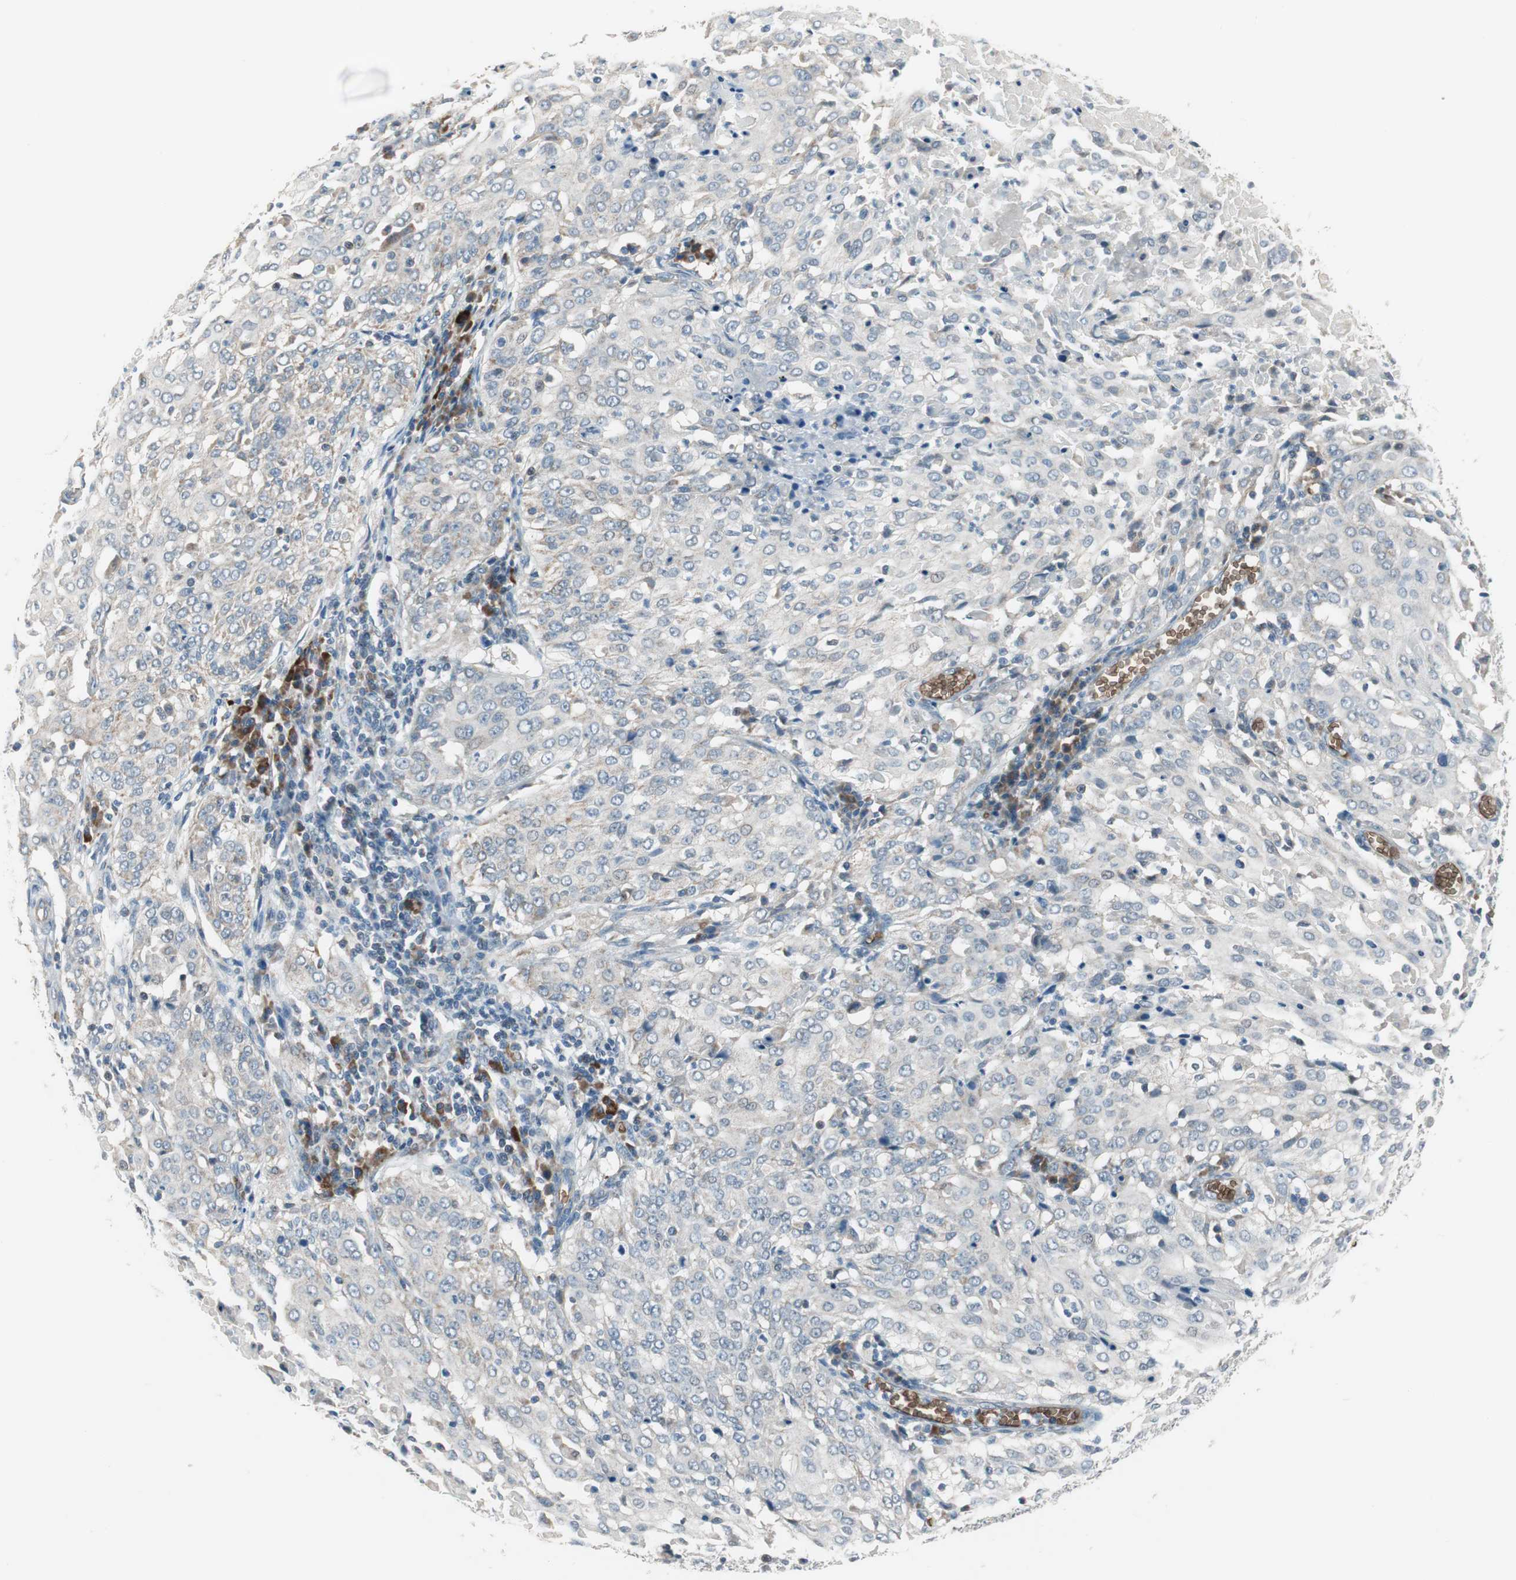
{"staining": {"intensity": "negative", "quantity": "none", "location": "none"}, "tissue": "cervical cancer", "cell_type": "Tumor cells", "image_type": "cancer", "snomed": [{"axis": "morphology", "description": "Squamous cell carcinoma, NOS"}, {"axis": "topography", "description": "Cervix"}], "caption": "Tumor cells show no significant staining in cervical squamous cell carcinoma.", "gene": "GYPC", "patient": {"sex": "female", "age": 39}}